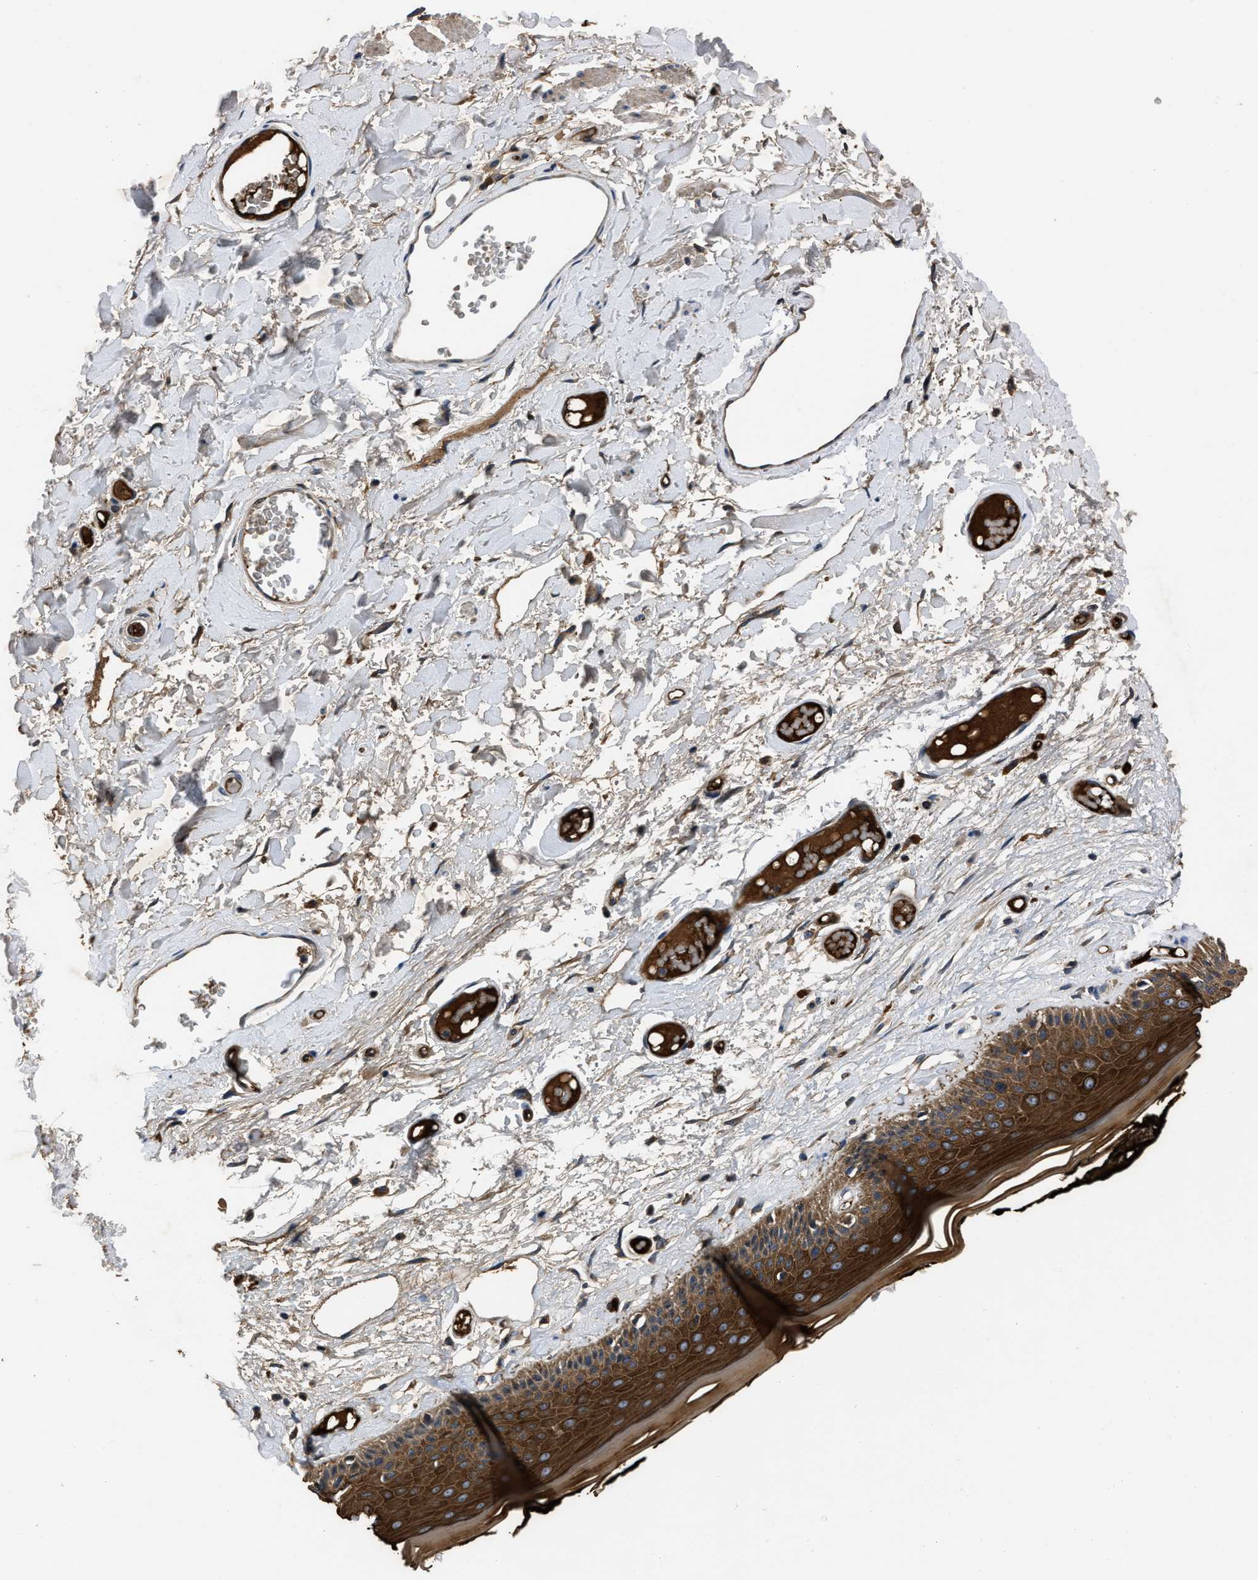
{"staining": {"intensity": "strong", "quantity": ">75%", "location": "cytoplasmic/membranous"}, "tissue": "skin", "cell_type": "Epidermal cells", "image_type": "normal", "snomed": [{"axis": "morphology", "description": "Normal tissue, NOS"}, {"axis": "topography", "description": "Vulva"}], "caption": "Immunohistochemical staining of normal human skin shows strong cytoplasmic/membranous protein expression in approximately >75% of epidermal cells. (brown staining indicates protein expression, while blue staining denotes nuclei).", "gene": "ERC1", "patient": {"sex": "female", "age": 73}}